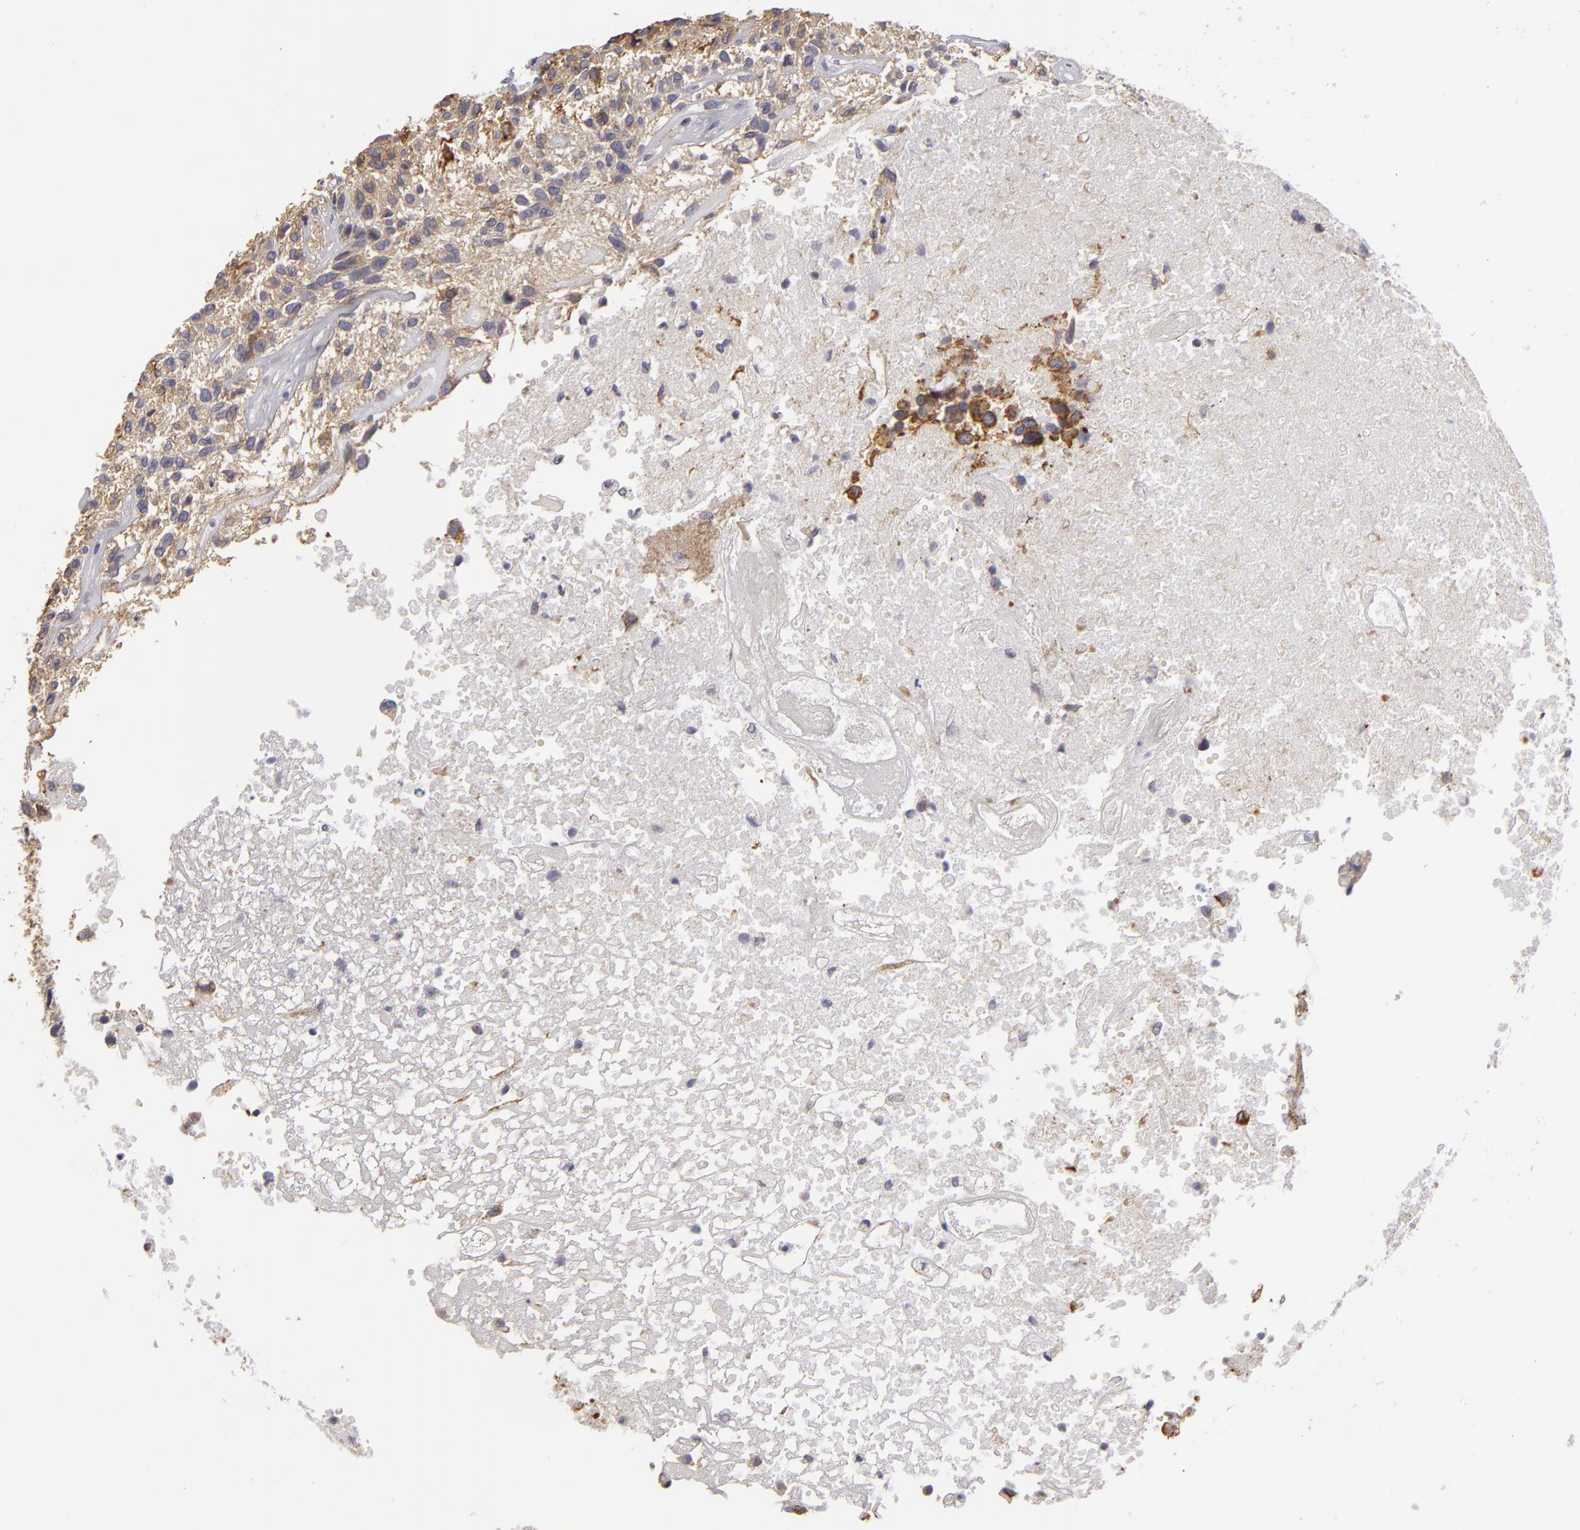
{"staining": {"intensity": "moderate", "quantity": "<25%", "location": "cytoplasmic/membranous"}, "tissue": "glioma", "cell_type": "Tumor cells", "image_type": "cancer", "snomed": [{"axis": "morphology", "description": "Glioma, malignant, High grade"}, {"axis": "topography", "description": "Brain"}], "caption": "There is low levels of moderate cytoplasmic/membranous expression in tumor cells of glioma, as demonstrated by immunohistochemical staining (brown color).", "gene": "ATP2B3", "patient": {"sex": "male", "age": 77}}